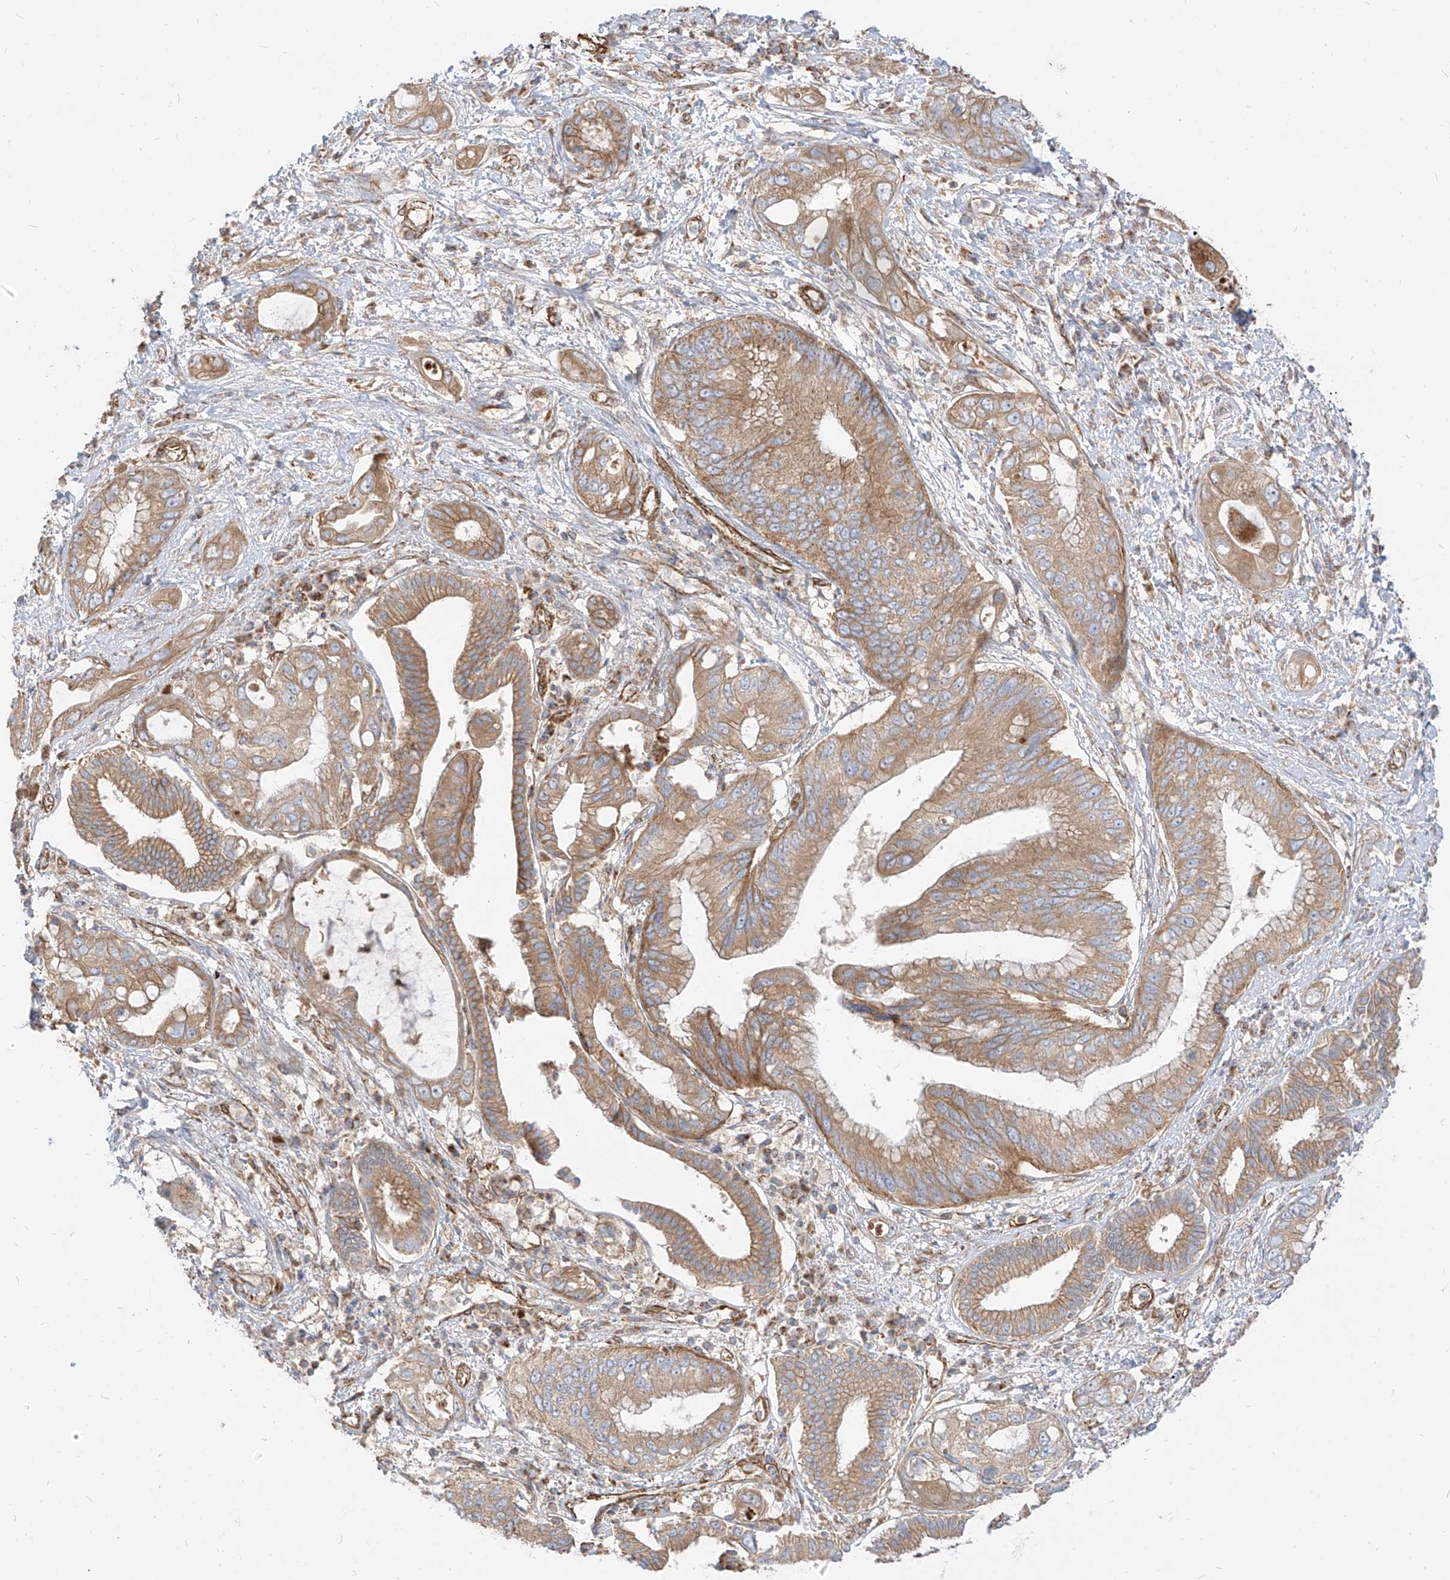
{"staining": {"intensity": "moderate", "quantity": ">75%", "location": "cytoplasmic/membranous"}, "tissue": "pancreatic cancer", "cell_type": "Tumor cells", "image_type": "cancer", "snomed": [{"axis": "morphology", "description": "Inflammation, NOS"}, {"axis": "morphology", "description": "Adenocarcinoma, NOS"}, {"axis": "topography", "description": "Pancreas"}], "caption": "Protein expression analysis of pancreatic cancer shows moderate cytoplasmic/membranous expression in approximately >75% of tumor cells. (DAB IHC, brown staining for protein, blue staining for nuclei).", "gene": "PLCL1", "patient": {"sex": "female", "age": 56}}